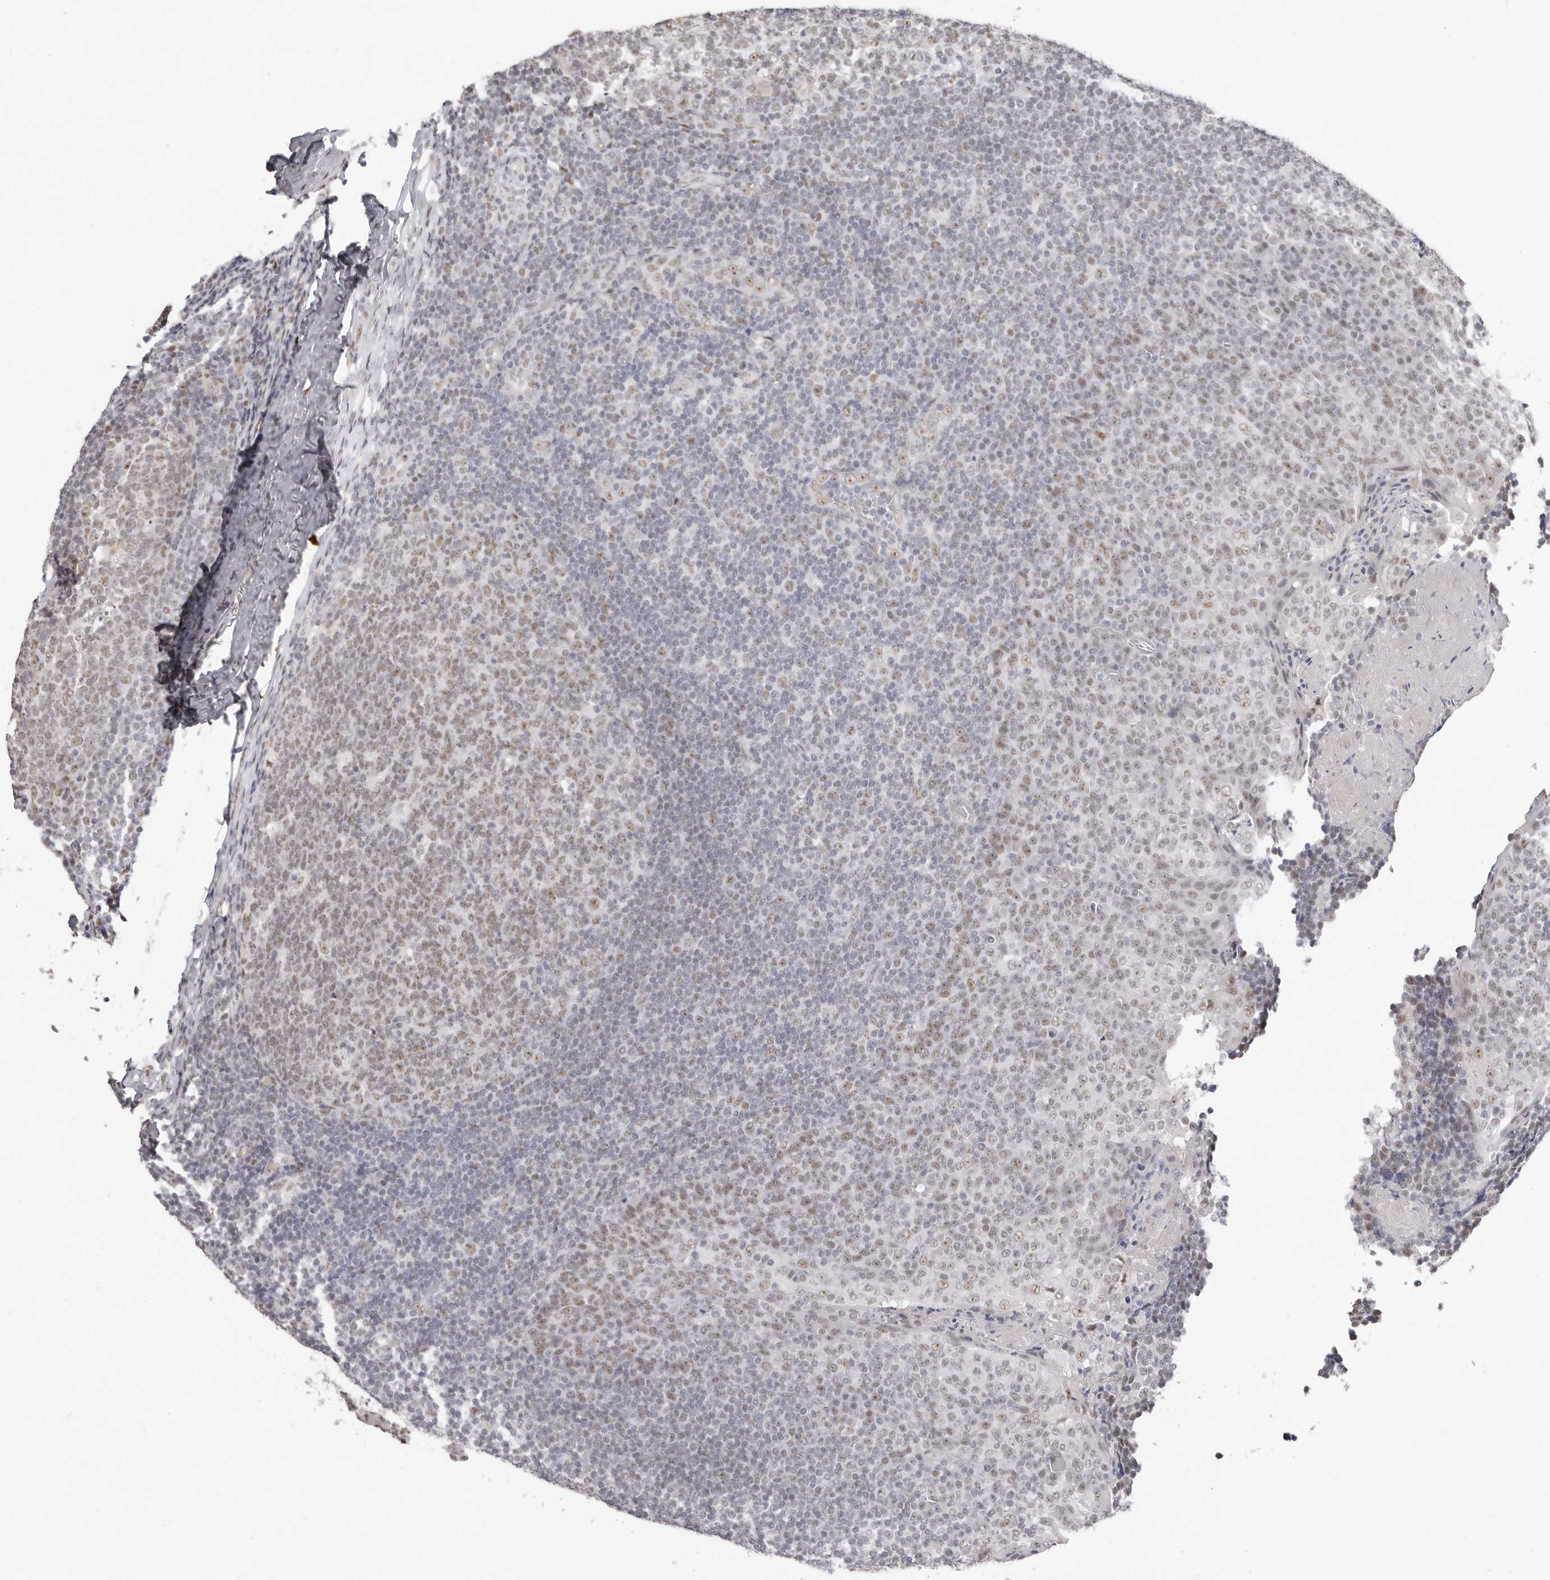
{"staining": {"intensity": "moderate", "quantity": "25%-75%", "location": "nuclear"}, "tissue": "tonsil", "cell_type": "Germinal center cells", "image_type": "normal", "snomed": [{"axis": "morphology", "description": "Normal tissue, NOS"}, {"axis": "topography", "description": "Tonsil"}], "caption": "Human tonsil stained with a brown dye shows moderate nuclear positive expression in about 25%-75% of germinal center cells.", "gene": "LARP7", "patient": {"sex": "female", "age": 19}}